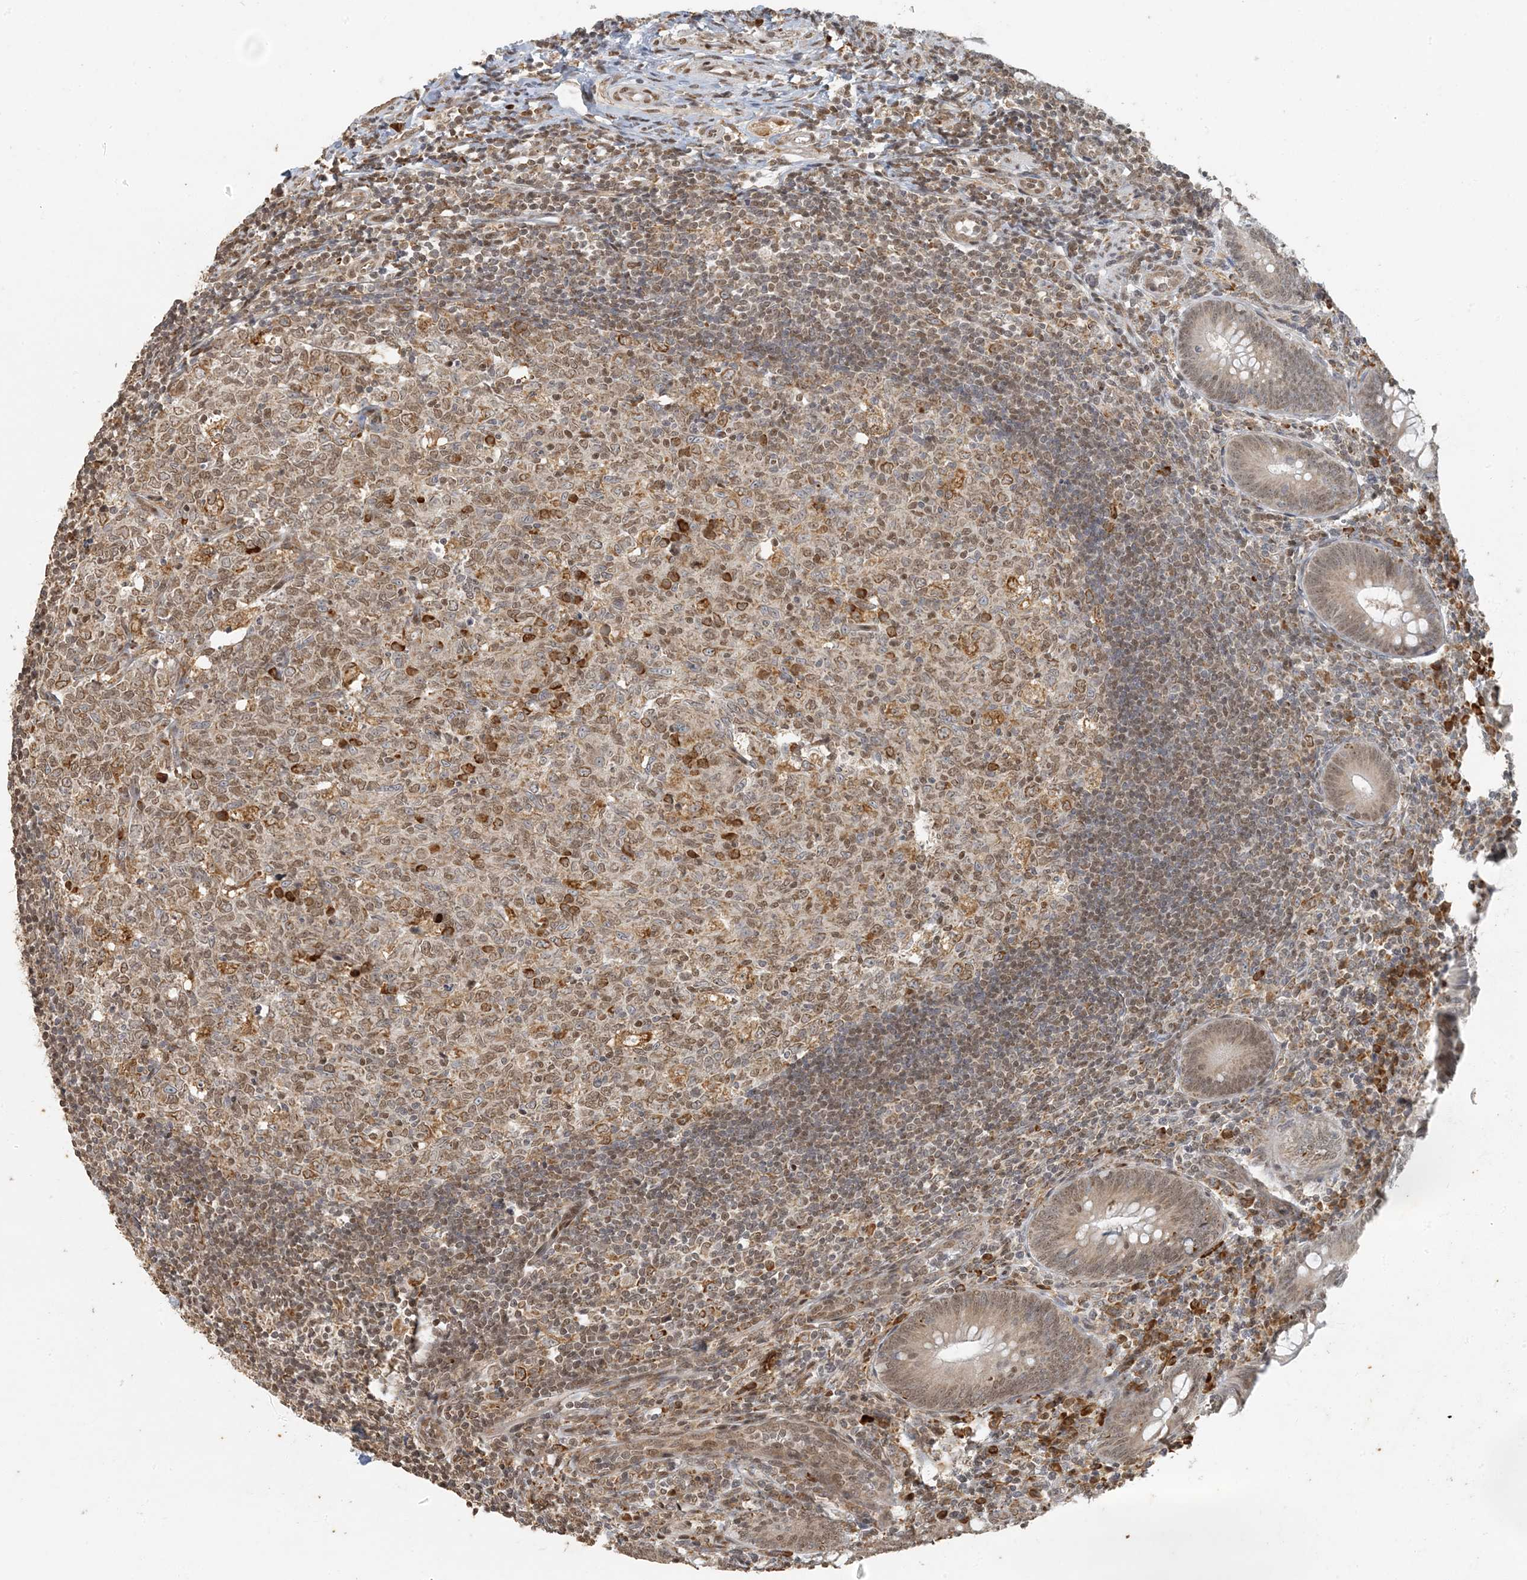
{"staining": {"intensity": "moderate", "quantity": ">75%", "location": "cytoplasmic/membranous,nuclear"}, "tissue": "appendix", "cell_type": "Glandular cells", "image_type": "normal", "snomed": [{"axis": "morphology", "description": "Normal tissue, NOS"}, {"axis": "topography", "description": "Appendix"}], "caption": "Immunohistochemistry (IHC) of normal human appendix shows medium levels of moderate cytoplasmic/membranous,nuclear expression in approximately >75% of glandular cells.", "gene": "AK9", "patient": {"sex": "male", "age": 14}}